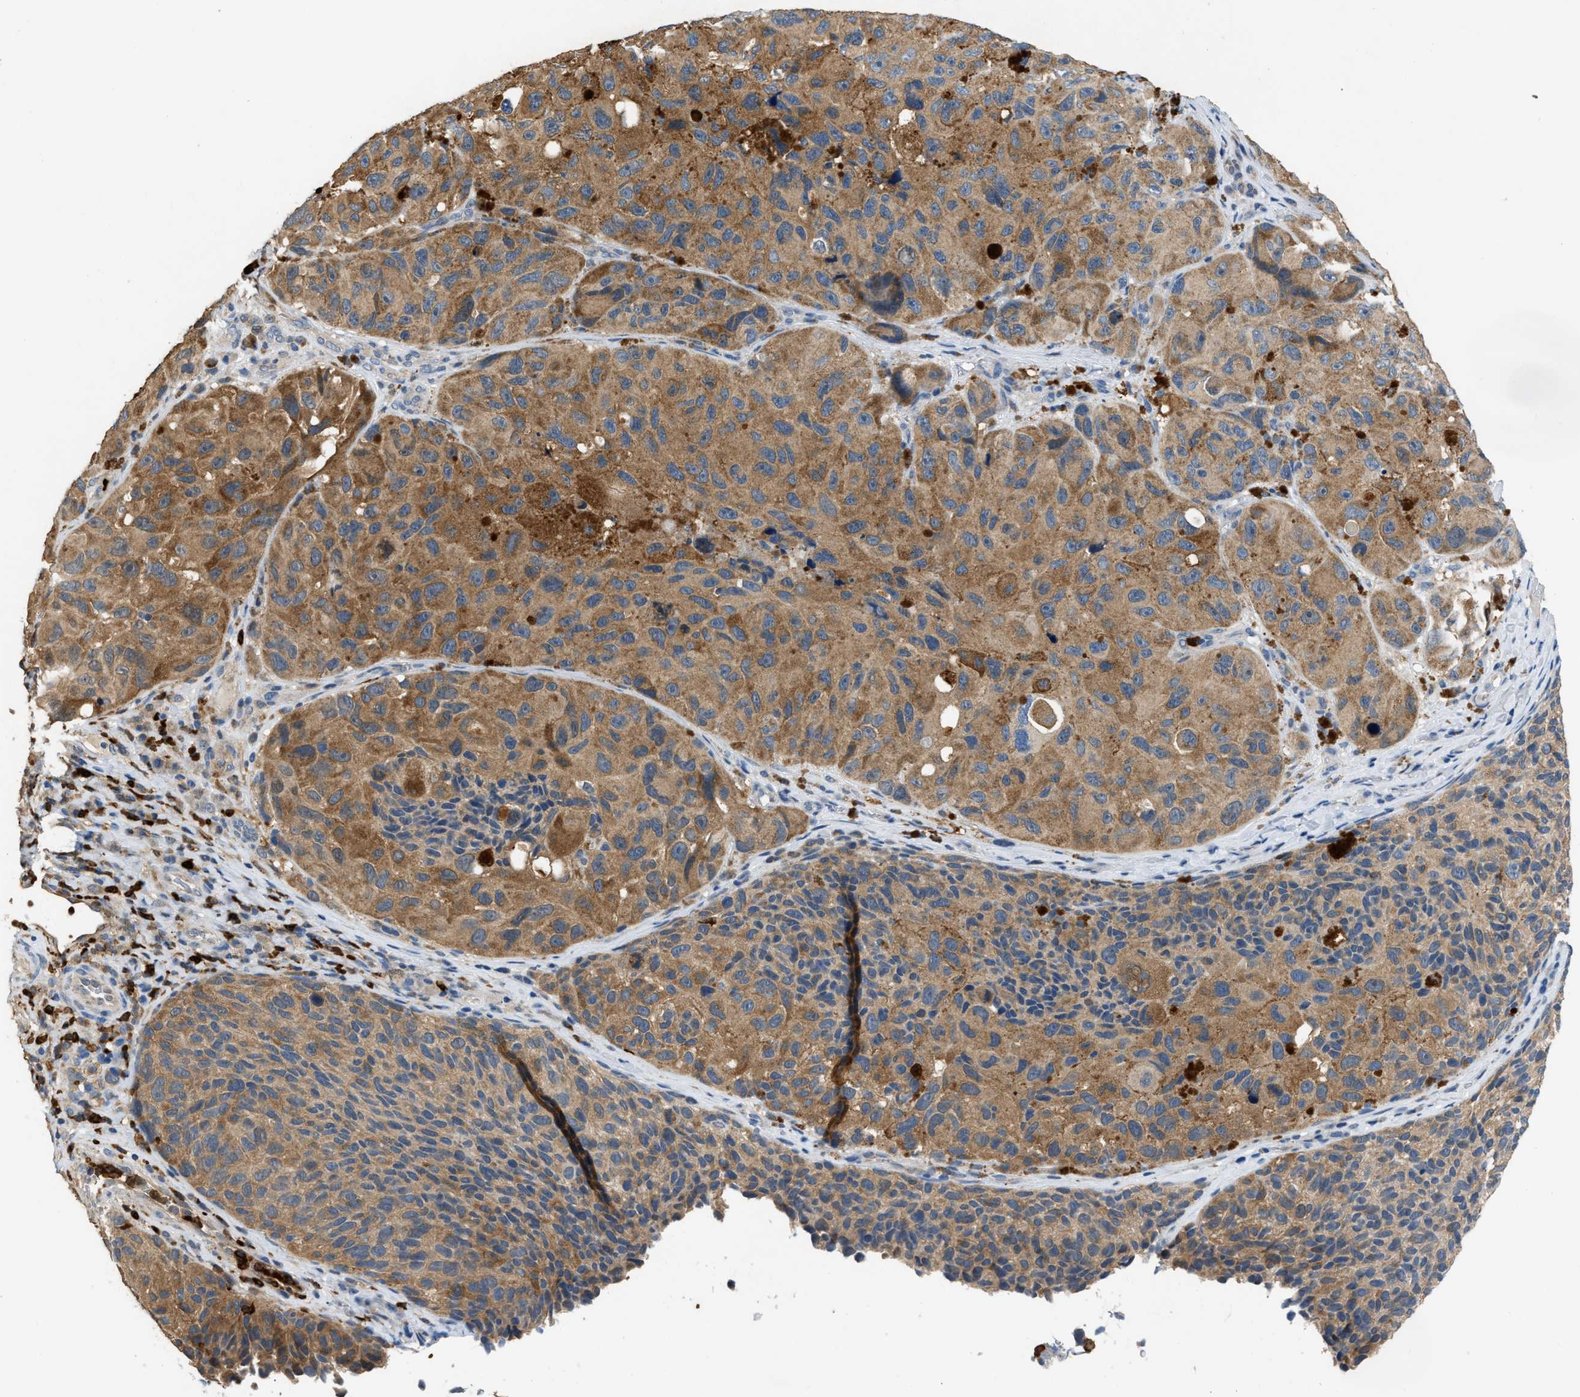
{"staining": {"intensity": "moderate", "quantity": ">75%", "location": "cytoplasmic/membranous"}, "tissue": "melanoma", "cell_type": "Tumor cells", "image_type": "cancer", "snomed": [{"axis": "morphology", "description": "Malignant melanoma, NOS"}, {"axis": "topography", "description": "Skin"}], "caption": "Tumor cells demonstrate medium levels of moderate cytoplasmic/membranous staining in about >75% of cells in human melanoma. (DAB = brown stain, brightfield microscopy at high magnification).", "gene": "TOMM34", "patient": {"sex": "female", "age": 73}}